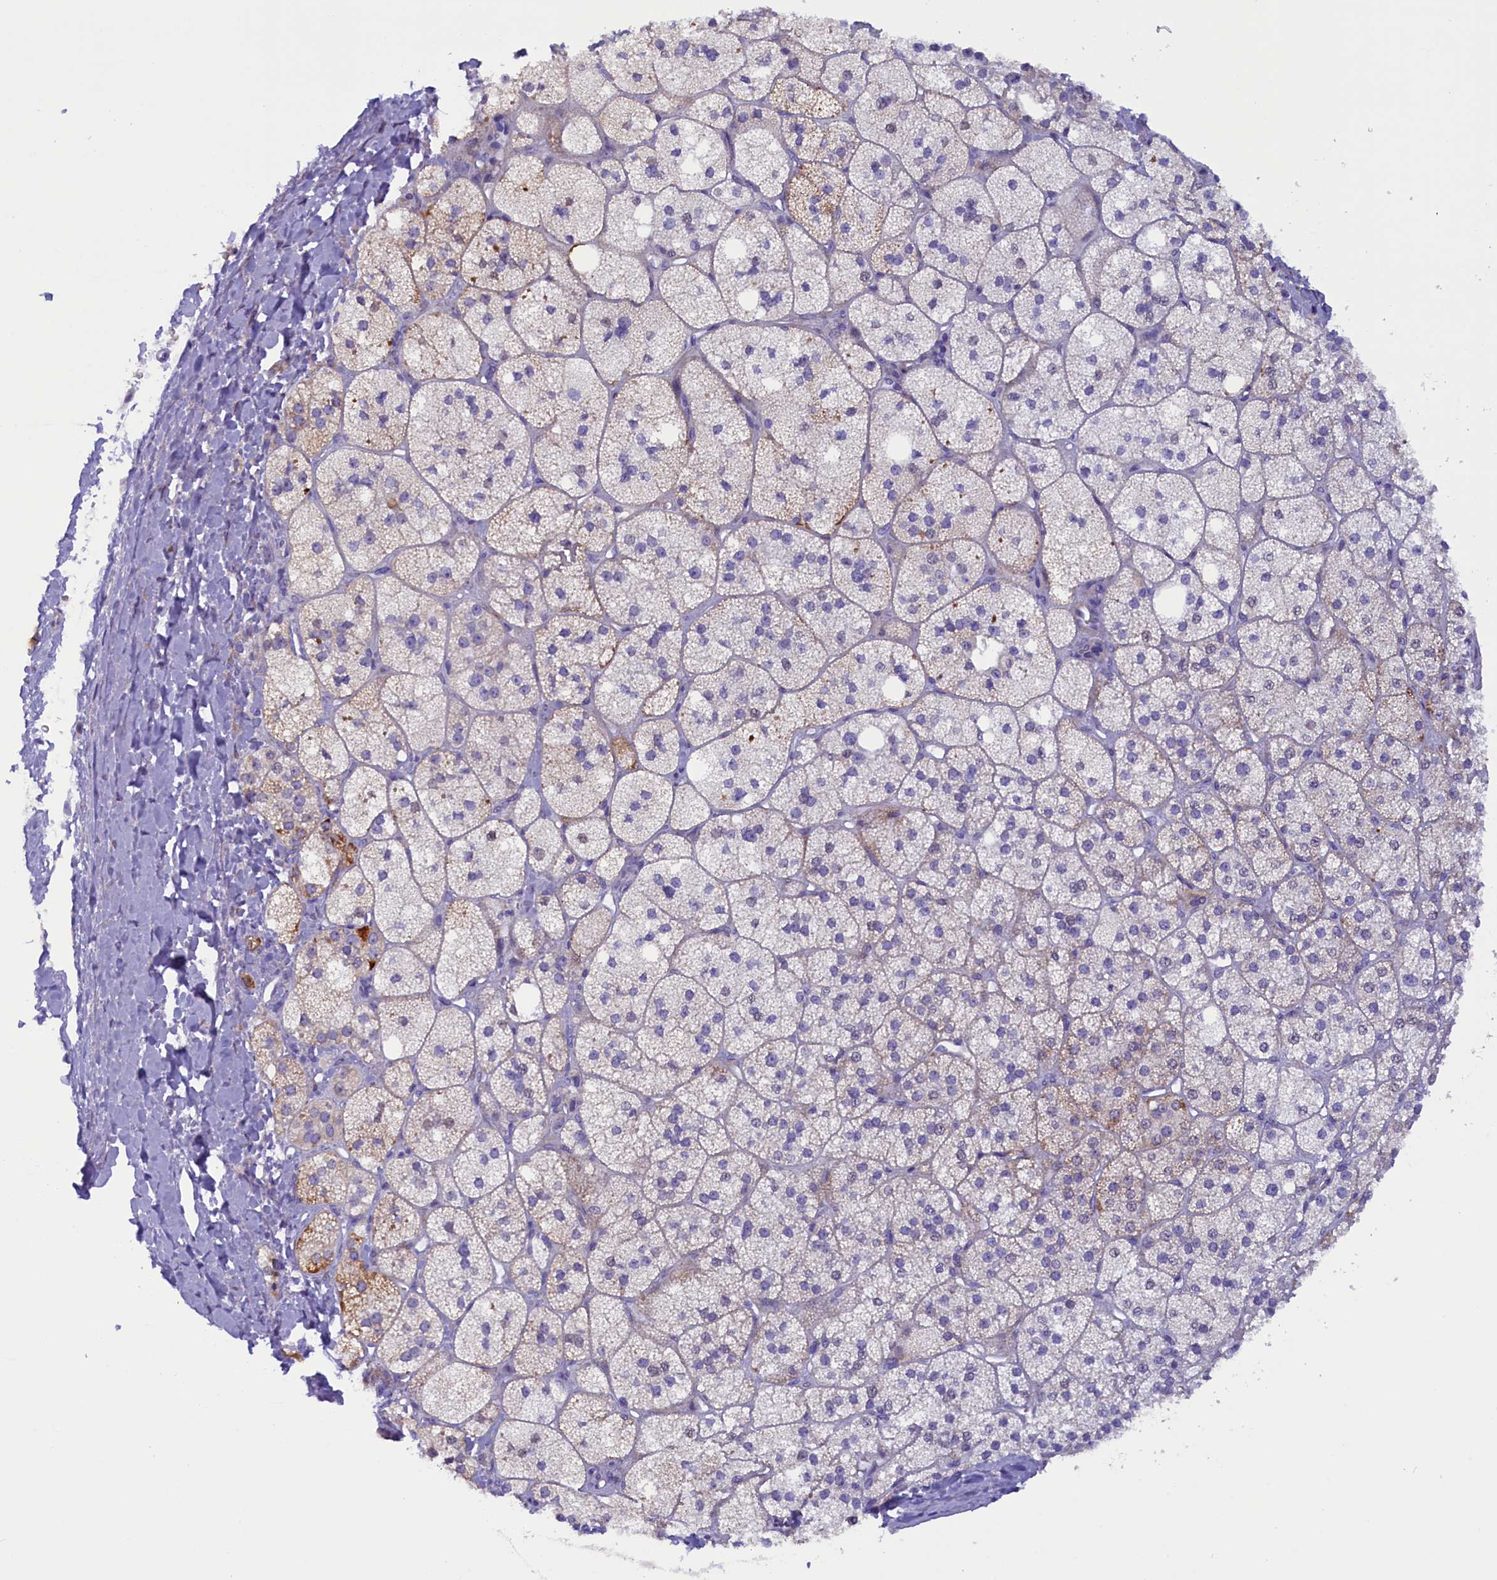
{"staining": {"intensity": "moderate", "quantity": "25%-75%", "location": "cytoplasmic/membranous"}, "tissue": "adrenal gland", "cell_type": "Glandular cells", "image_type": "normal", "snomed": [{"axis": "morphology", "description": "Normal tissue, NOS"}, {"axis": "topography", "description": "Adrenal gland"}], "caption": "High-power microscopy captured an immunohistochemistry (IHC) image of benign adrenal gland, revealing moderate cytoplasmic/membranous staining in about 25%-75% of glandular cells.", "gene": "RTTN", "patient": {"sex": "male", "age": 61}}